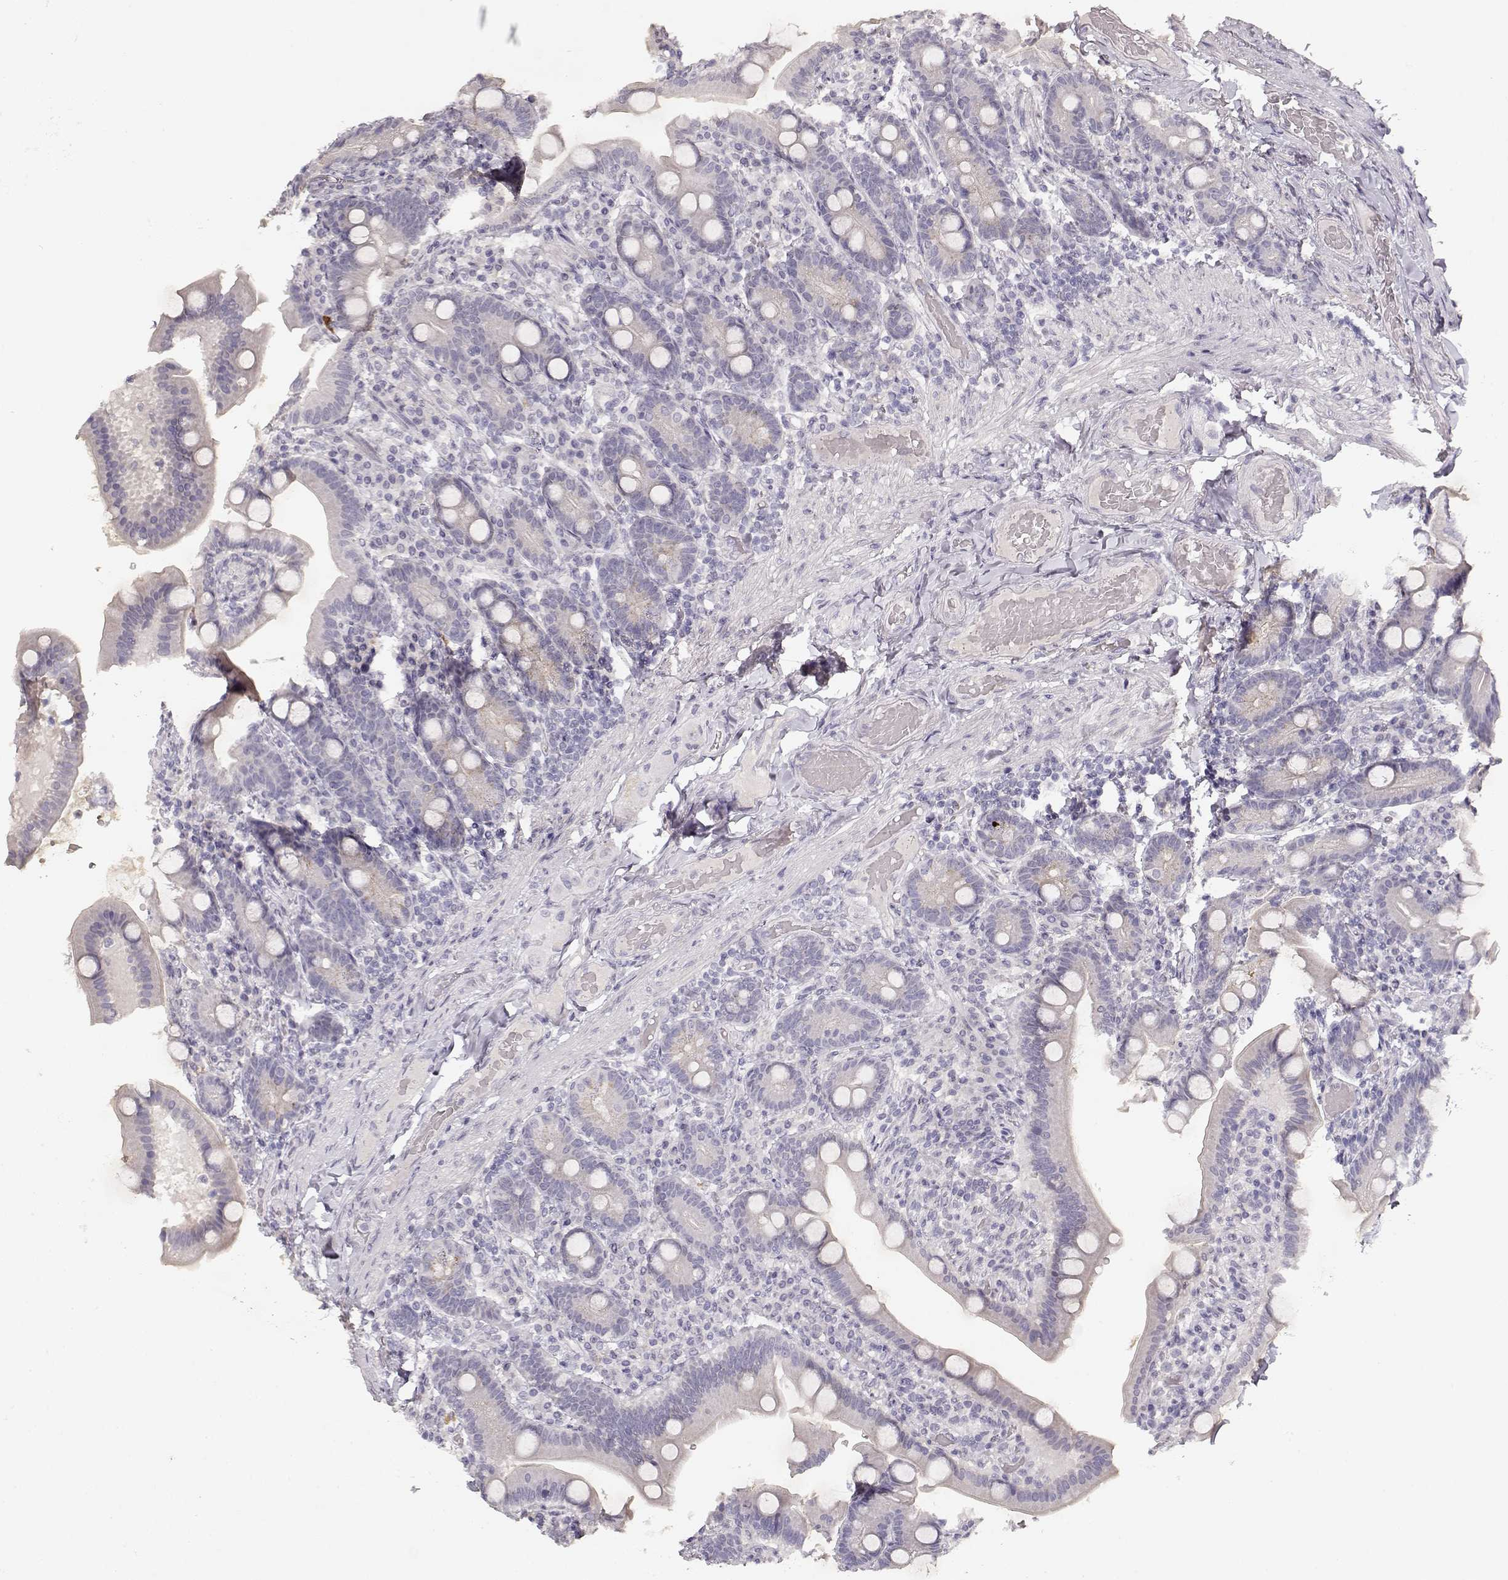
{"staining": {"intensity": "negative", "quantity": "none", "location": "none"}, "tissue": "small intestine", "cell_type": "Glandular cells", "image_type": "normal", "snomed": [{"axis": "morphology", "description": "Normal tissue, NOS"}, {"axis": "topography", "description": "Small intestine"}], "caption": "This is an immunohistochemistry photomicrograph of unremarkable human small intestine. There is no expression in glandular cells.", "gene": "TPH2", "patient": {"sex": "male", "age": 66}}